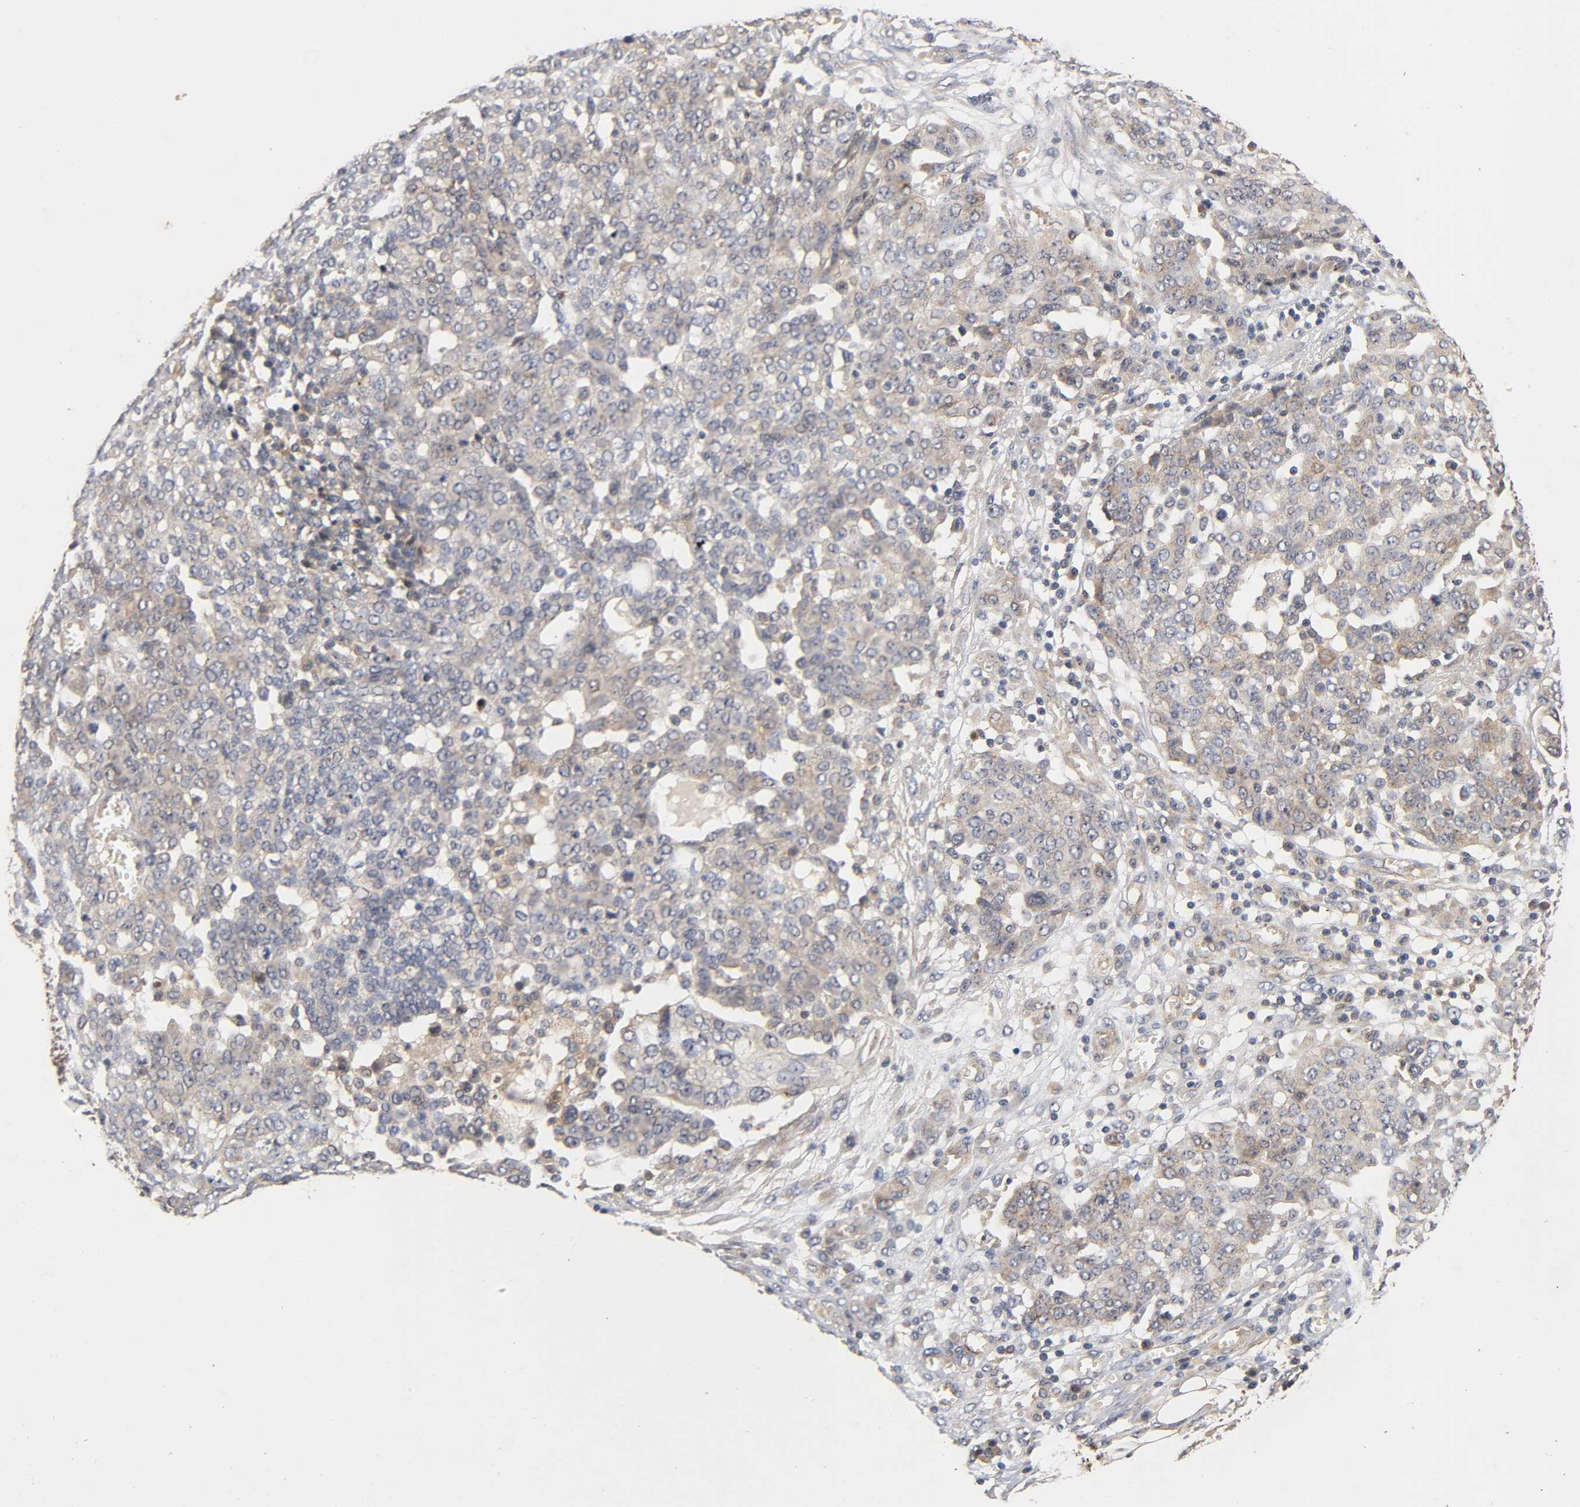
{"staining": {"intensity": "weak", "quantity": "<25%", "location": "cytoplasmic/membranous"}, "tissue": "ovarian cancer", "cell_type": "Tumor cells", "image_type": "cancer", "snomed": [{"axis": "morphology", "description": "Cystadenocarcinoma, serous, NOS"}, {"axis": "topography", "description": "Soft tissue"}, {"axis": "topography", "description": "Ovary"}], "caption": "Immunohistochemistry (IHC) histopathology image of serous cystadenocarcinoma (ovarian) stained for a protein (brown), which shows no staining in tumor cells.", "gene": "SCAP", "patient": {"sex": "female", "age": 57}}